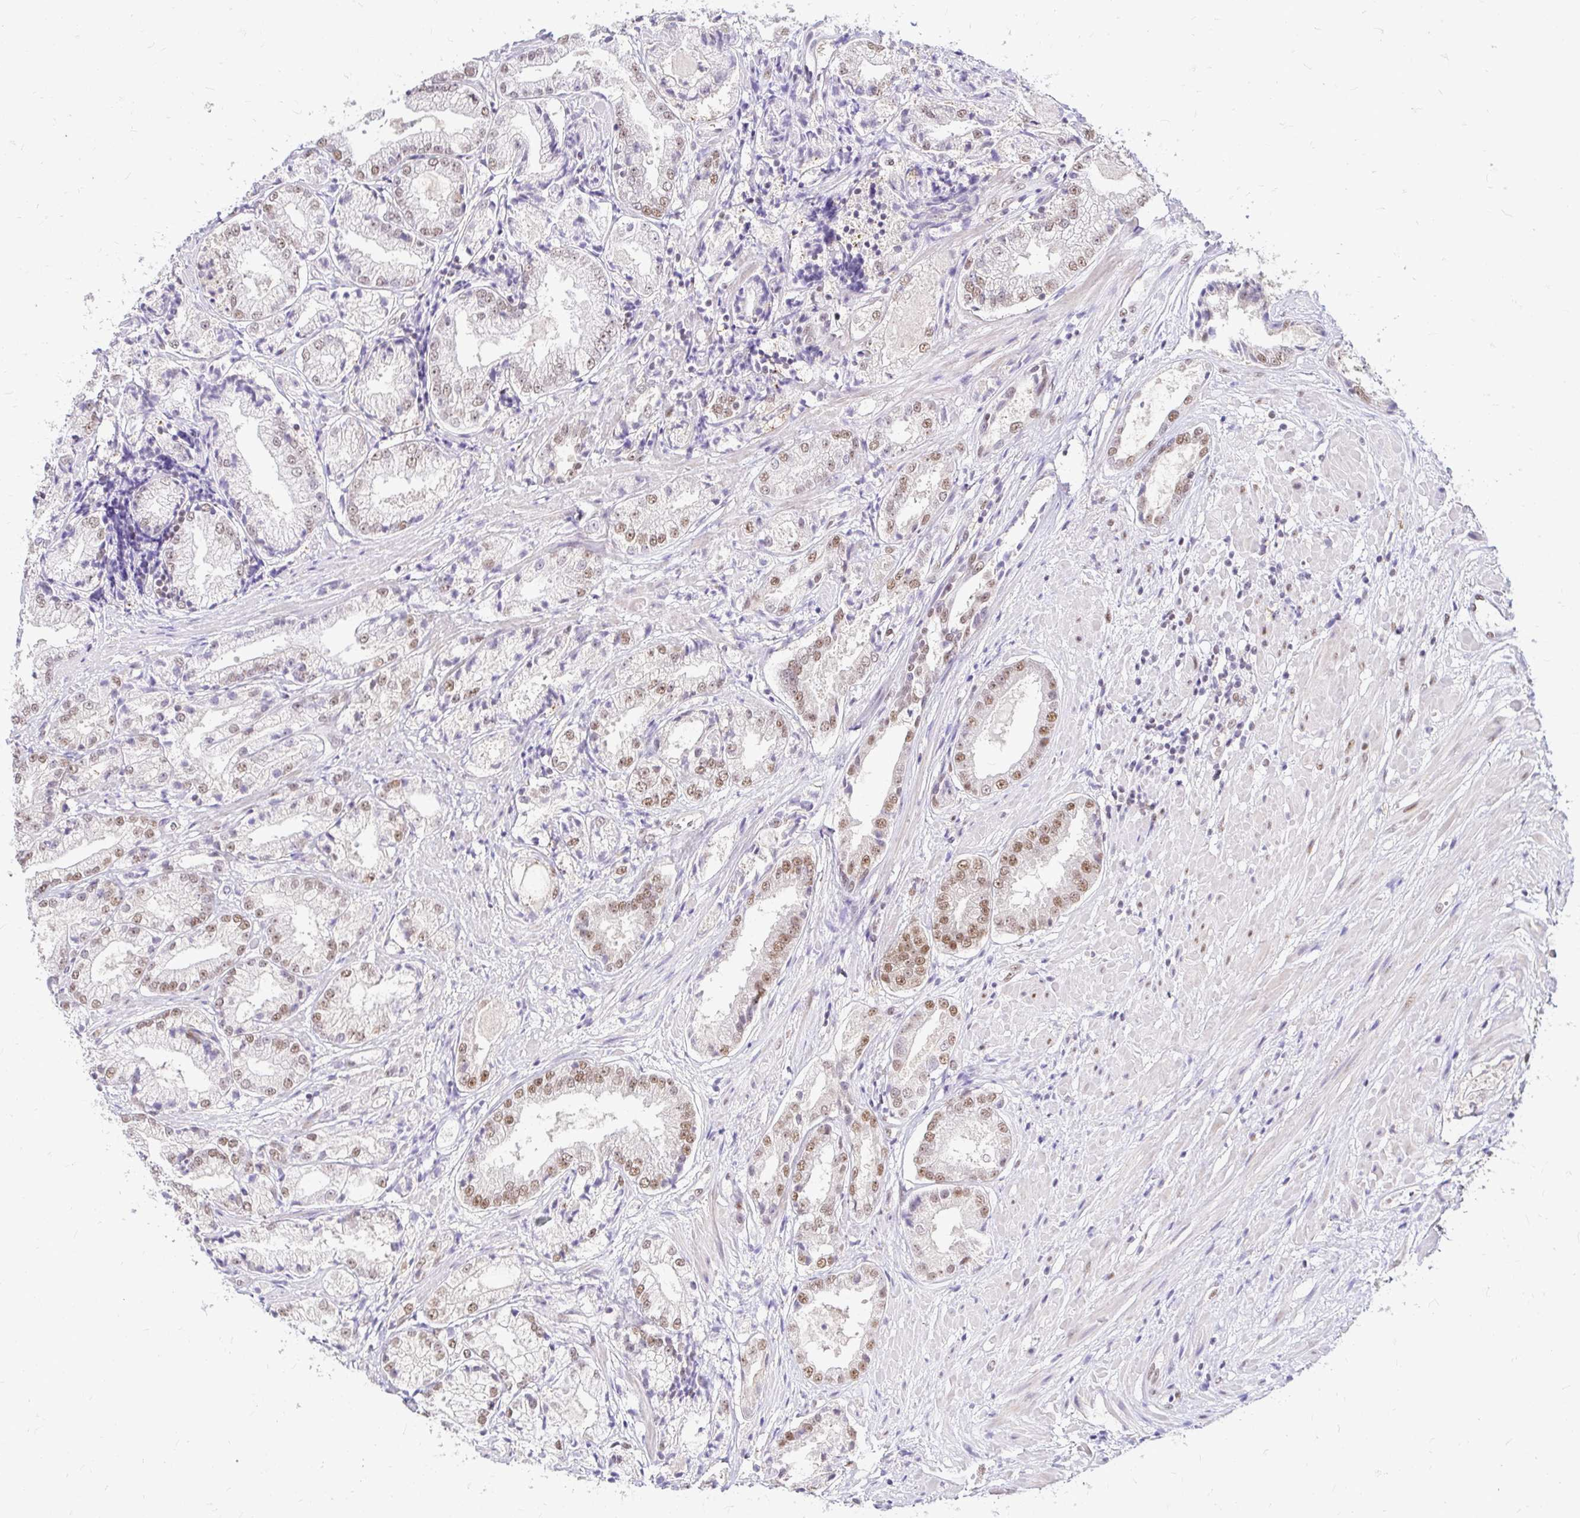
{"staining": {"intensity": "moderate", "quantity": ">75%", "location": "nuclear"}, "tissue": "prostate cancer", "cell_type": "Tumor cells", "image_type": "cancer", "snomed": [{"axis": "morphology", "description": "Adenocarcinoma, High grade"}, {"axis": "topography", "description": "Prostate"}], "caption": "The immunohistochemical stain labels moderate nuclear positivity in tumor cells of prostate cancer tissue.", "gene": "RIMS4", "patient": {"sex": "male", "age": 61}}